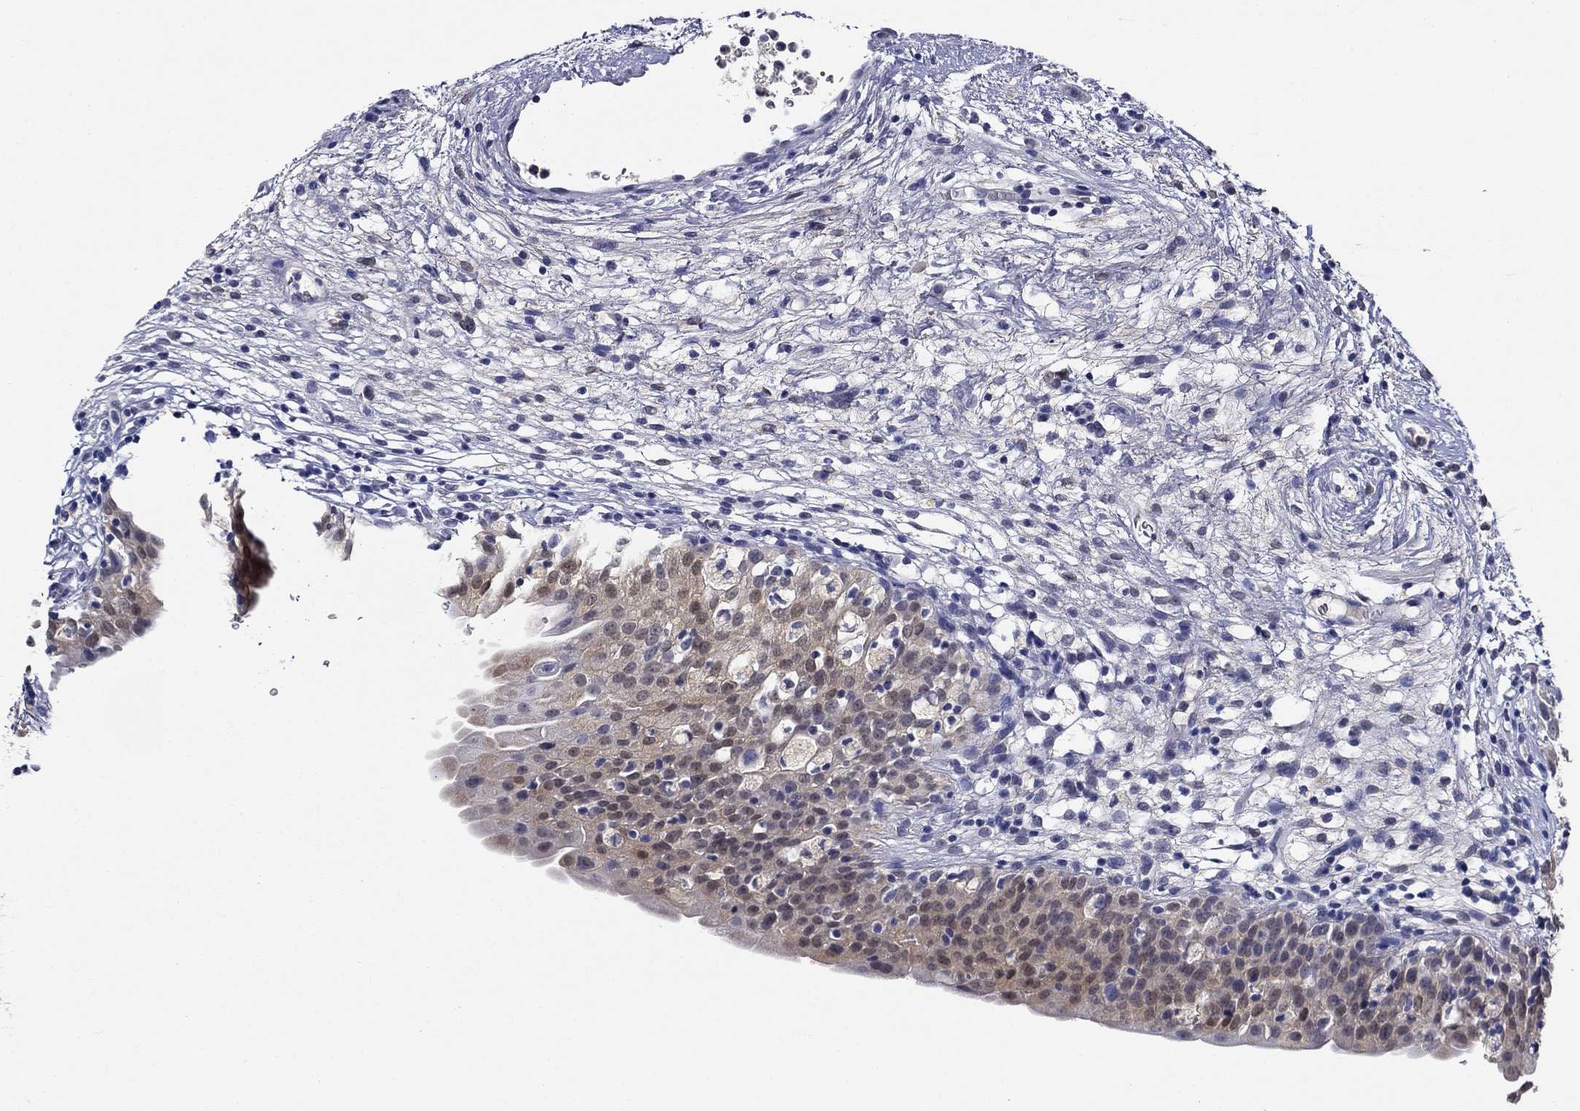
{"staining": {"intensity": "weak", "quantity": "<25%", "location": "cytoplasmic/membranous,nuclear"}, "tissue": "urinary bladder", "cell_type": "Urothelial cells", "image_type": "normal", "snomed": [{"axis": "morphology", "description": "Normal tissue, NOS"}, {"axis": "topography", "description": "Urinary bladder"}], "caption": "Immunohistochemical staining of benign human urinary bladder exhibits no significant expression in urothelial cells.", "gene": "DDTL", "patient": {"sex": "male", "age": 76}}